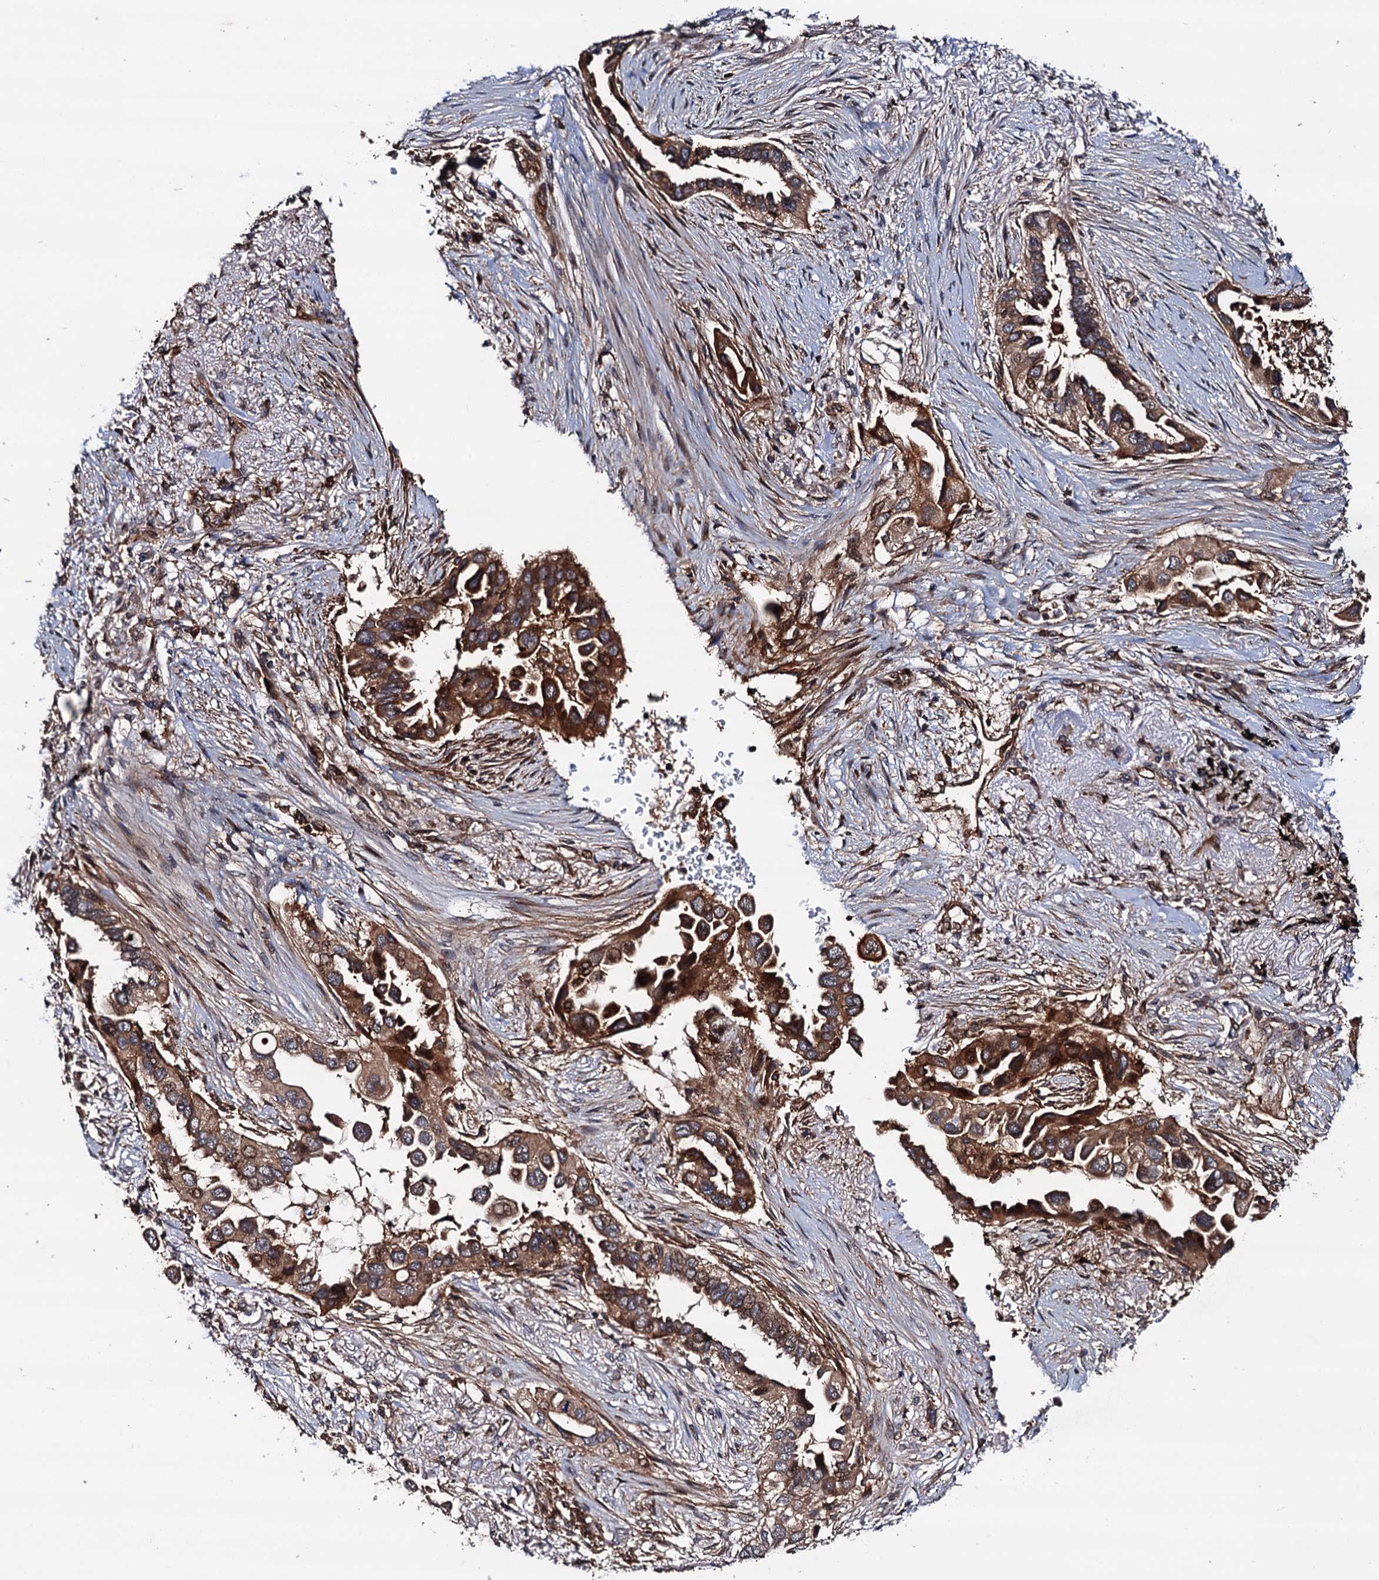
{"staining": {"intensity": "strong", "quantity": "25%-75%", "location": "cytoplasmic/membranous"}, "tissue": "lung cancer", "cell_type": "Tumor cells", "image_type": "cancer", "snomed": [{"axis": "morphology", "description": "Adenocarcinoma, NOS"}, {"axis": "topography", "description": "Lung"}], "caption": "About 25%-75% of tumor cells in human lung cancer (adenocarcinoma) demonstrate strong cytoplasmic/membranous protein expression as visualized by brown immunohistochemical staining.", "gene": "BORA", "patient": {"sex": "female", "age": 76}}